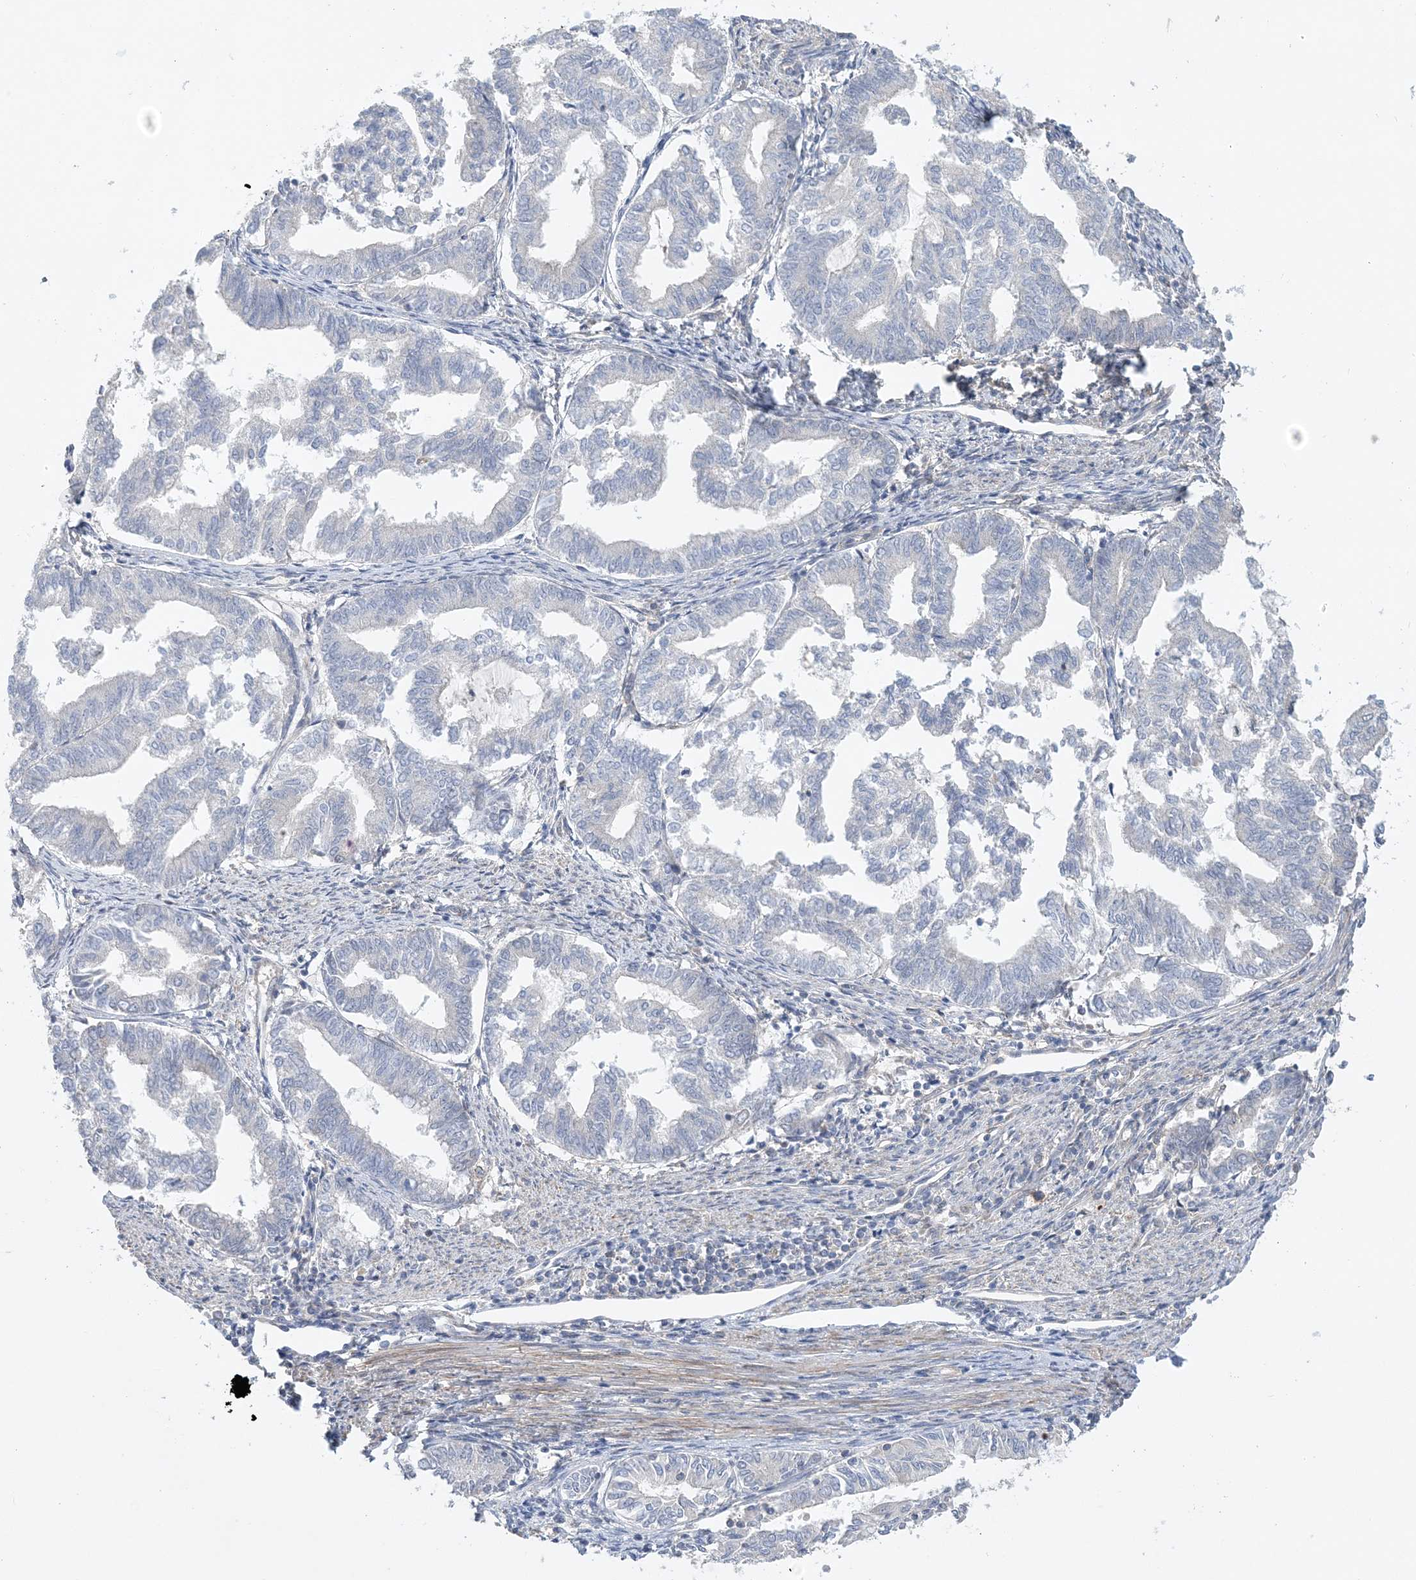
{"staining": {"intensity": "negative", "quantity": "none", "location": "none"}, "tissue": "endometrial cancer", "cell_type": "Tumor cells", "image_type": "cancer", "snomed": [{"axis": "morphology", "description": "Adenocarcinoma, NOS"}, {"axis": "topography", "description": "Endometrium"}], "caption": "This is a histopathology image of immunohistochemistry (IHC) staining of adenocarcinoma (endometrial), which shows no staining in tumor cells.", "gene": "MAP4K5", "patient": {"sex": "female", "age": 79}}